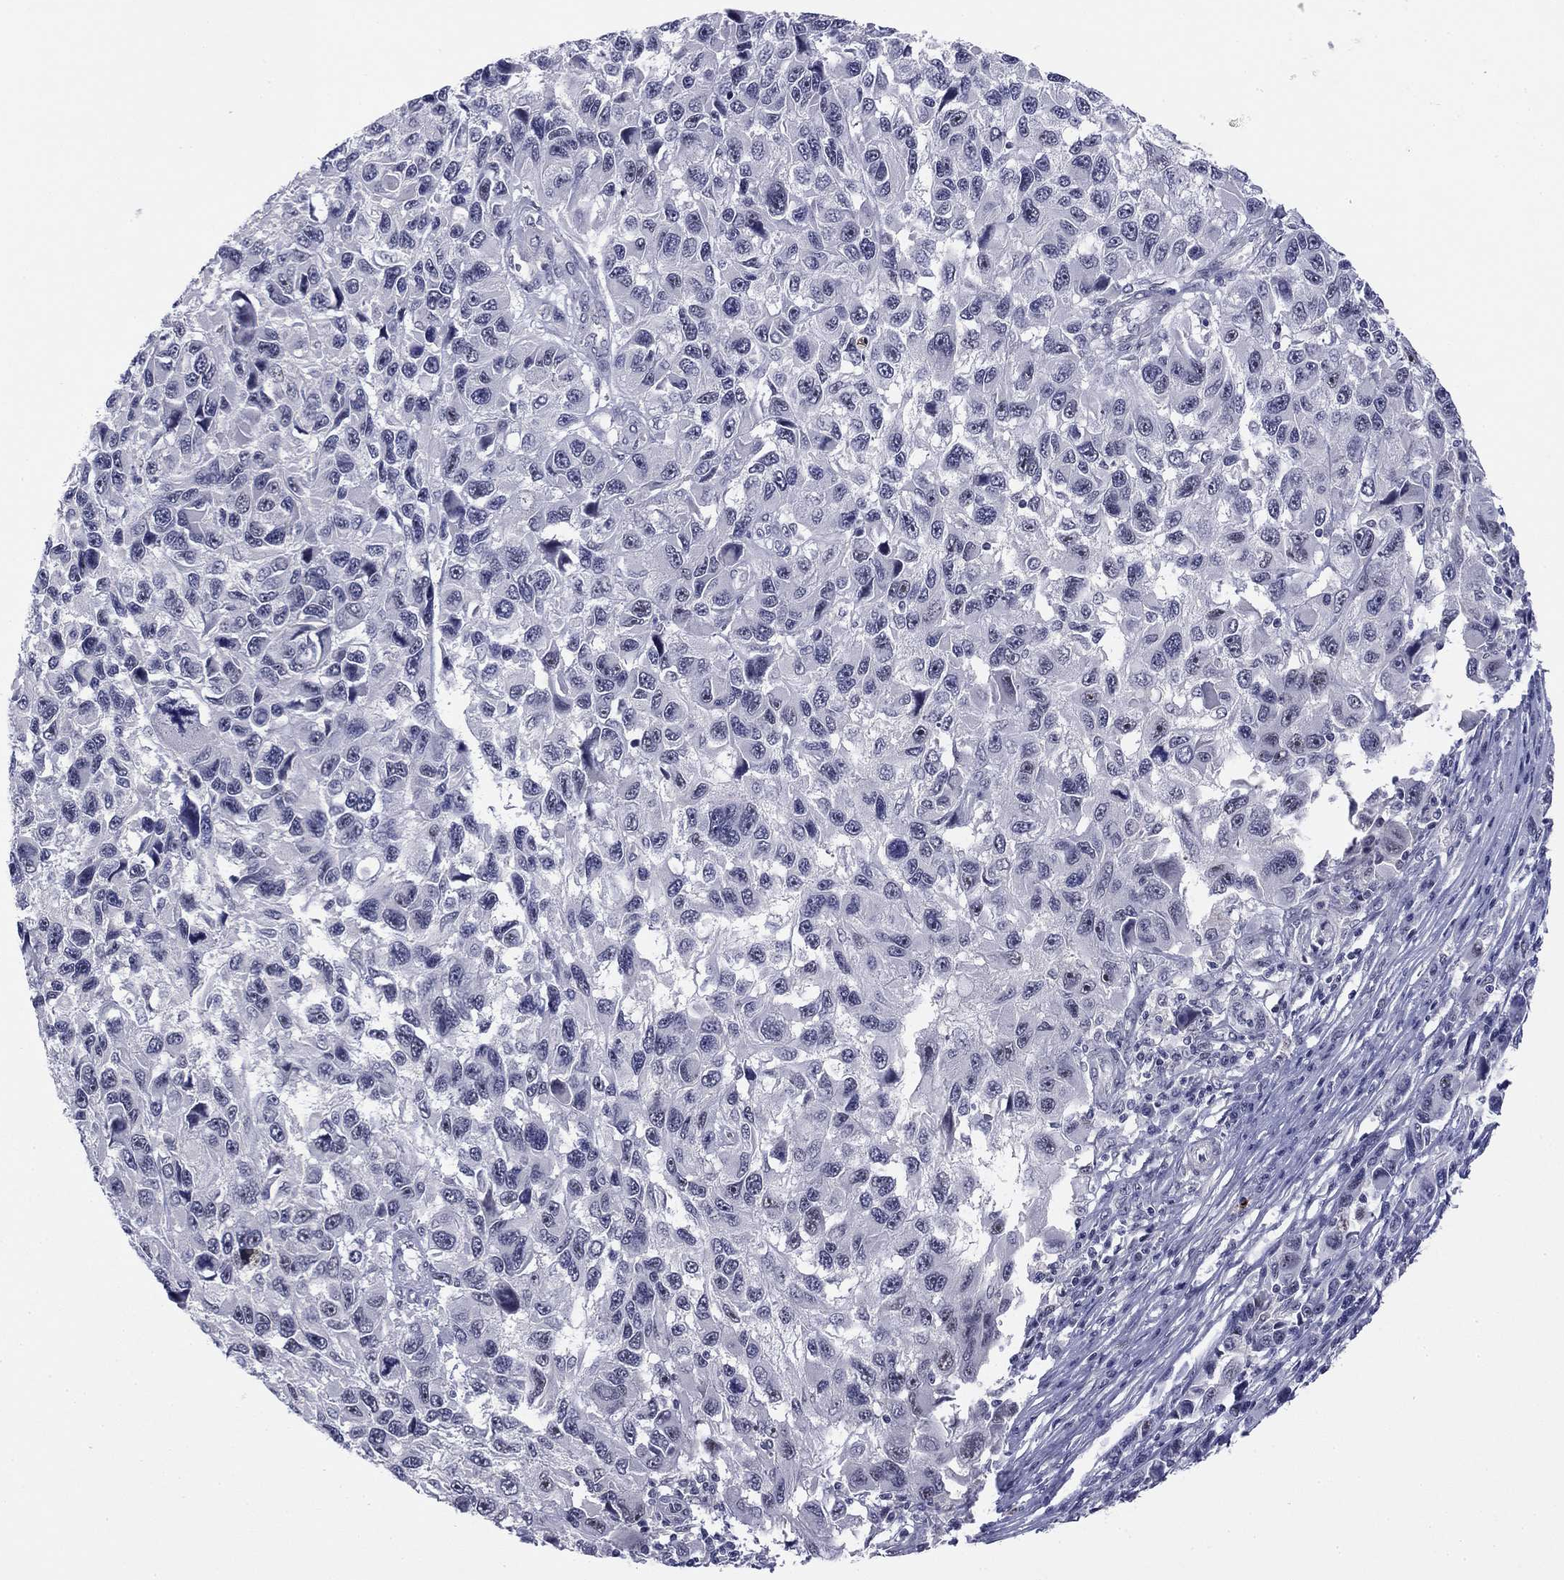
{"staining": {"intensity": "negative", "quantity": "none", "location": "none"}, "tissue": "melanoma", "cell_type": "Tumor cells", "image_type": "cancer", "snomed": [{"axis": "morphology", "description": "Malignant melanoma, NOS"}, {"axis": "topography", "description": "Skin"}], "caption": "Melanoma was stained to show a protein in brown. There is no significant positivity in tumor cells. The staining was performed using DAB (3,3'-diaminobenzidine) to visualize the protein expression in brown, while the nuclei were stained in blue with hematoxylin (Magnification: 20x).", "gene": "TIGD4", "patient": {"sex": "male", "age": 53}}